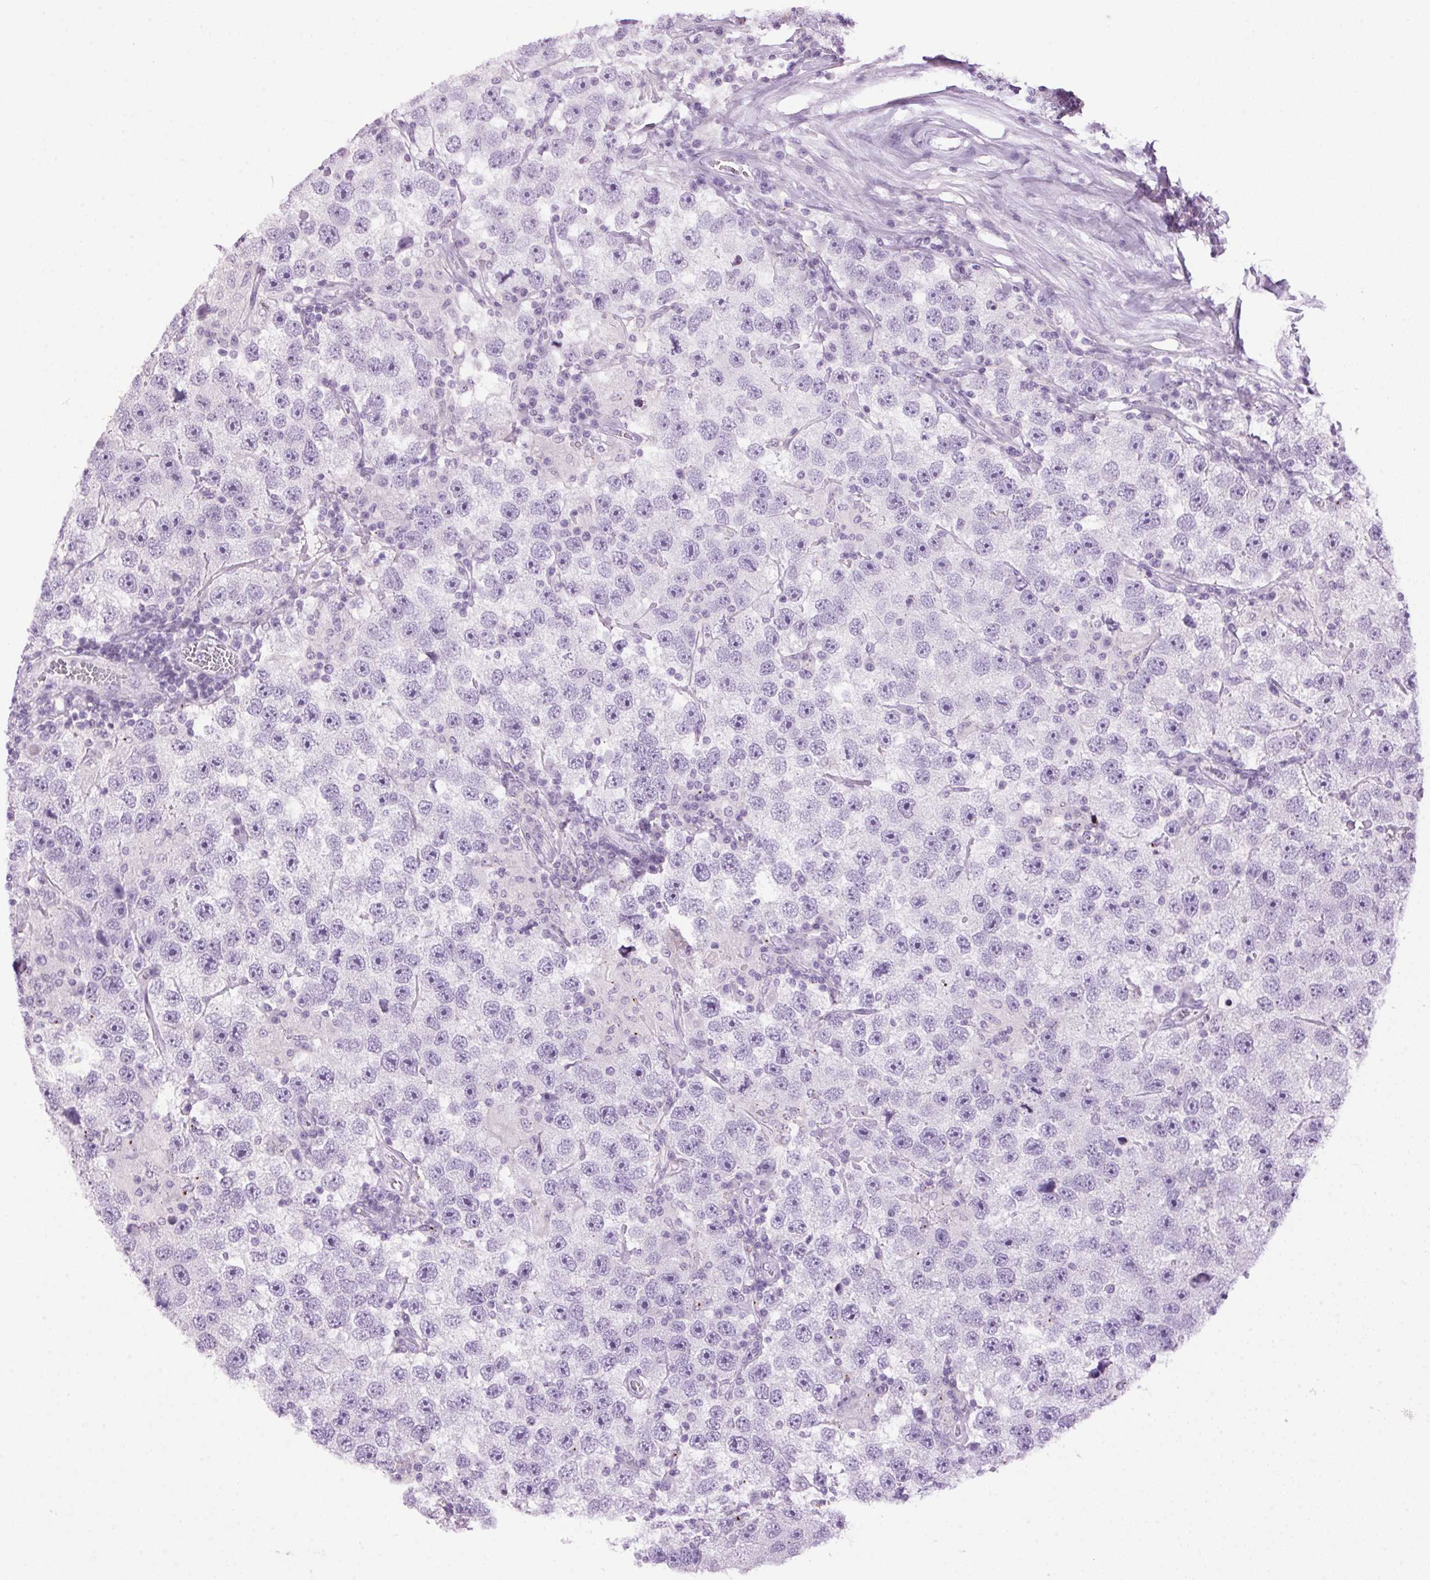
{"staining": {"intensity": "negative", "quantity": "none", "location": "none"}, "tissue": "testis cancer", "cell_type": "Tumor cells", "image_type": "cancer", "snomed": [{"axis": "morphology", "description": "Seminoma, NOS"}, {"axis": "topography", "description": "Testis"}], "caption": "Tumor cells are negative for brown protein staining in testis cancer (seminoma). (Immunohistochemistry, brightfield microscopy, high magnification).", "gene": "TMEM88B", "patient": {"sex": "male", "age": 26}}